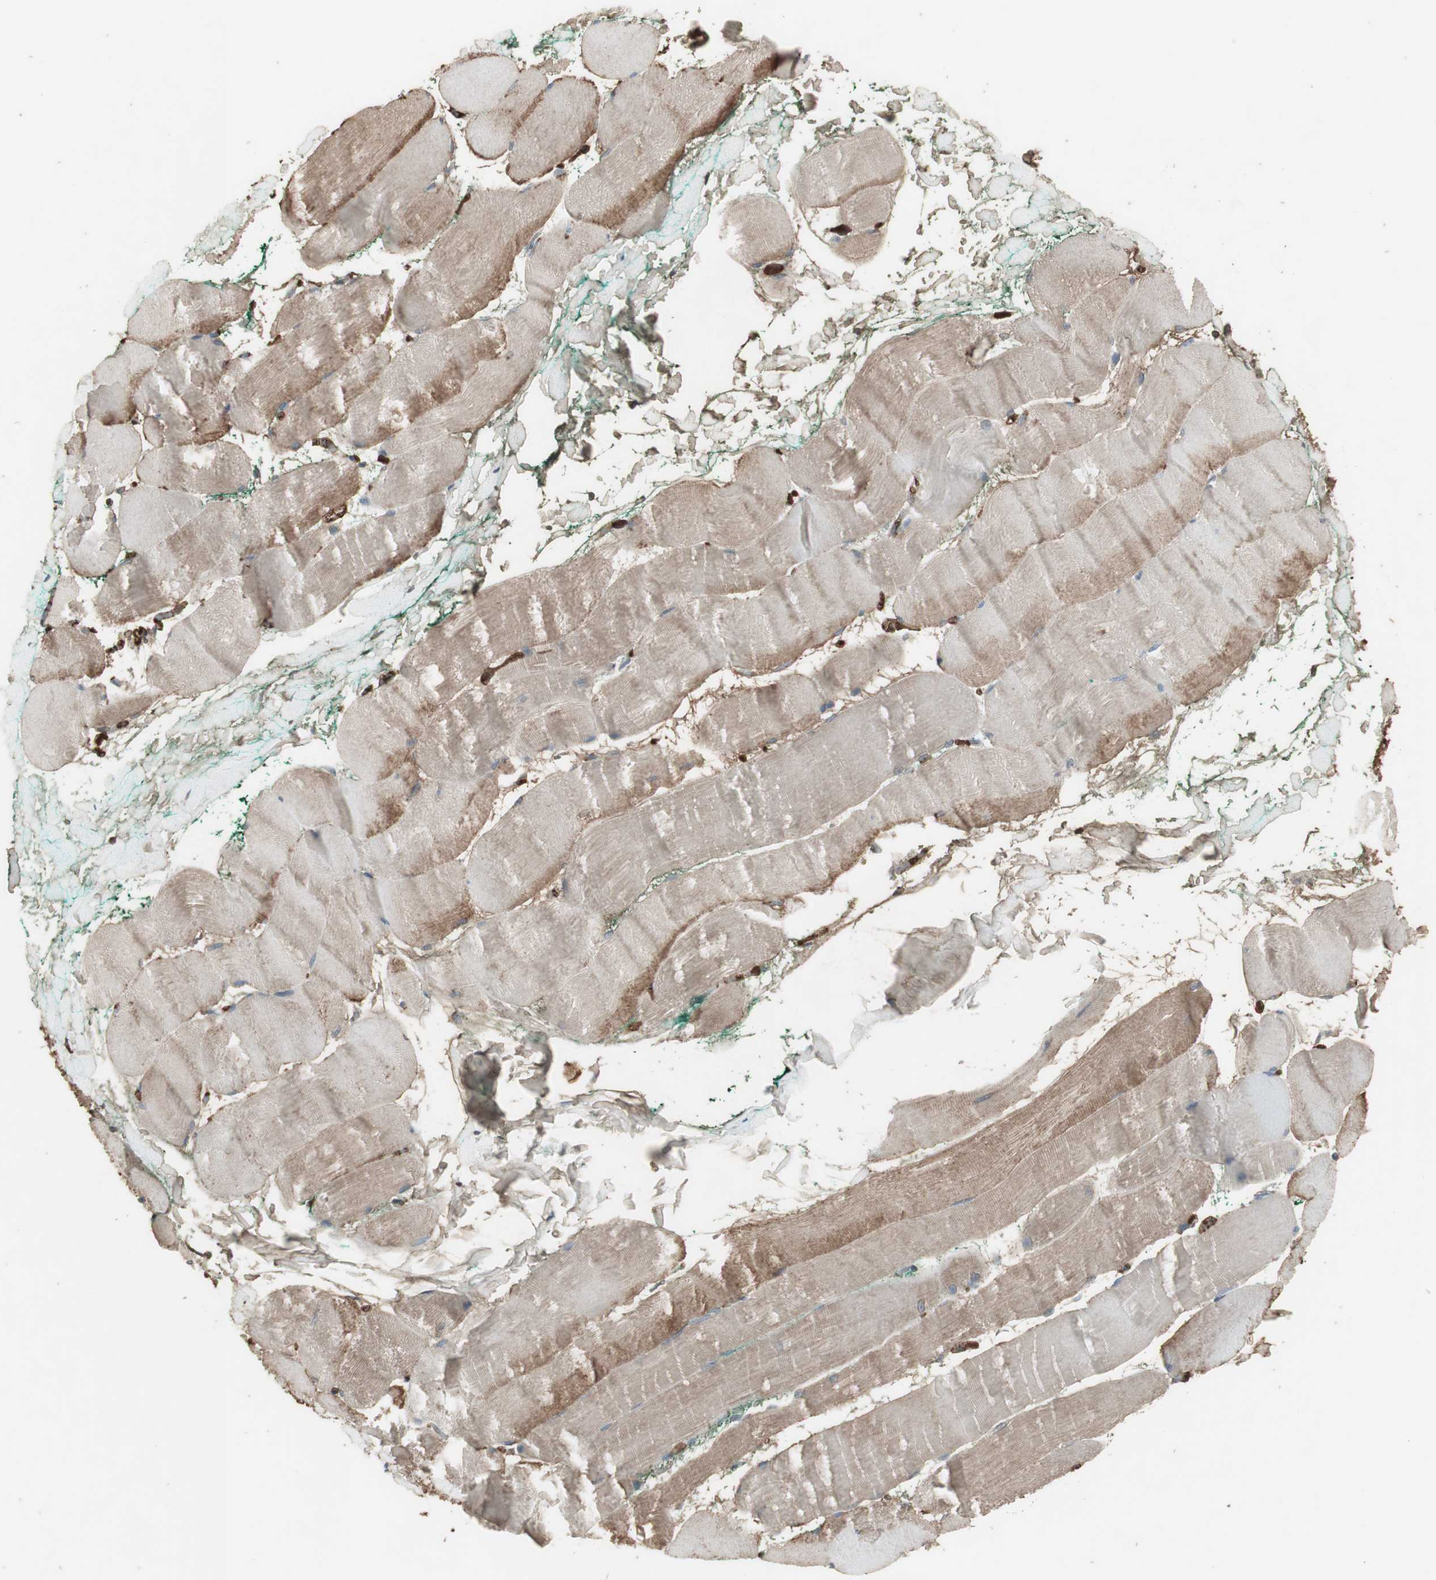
{"staining": {"intensity": "moderate", "quantity": ">75%", "location": "cytoplasmic/membranous"}, "tissue": "skeletal muscle", "cell_type": "Myocytes", "image_type": "normal", "snomed": [{"axis": "morphology", "description": "Normal tissue, NOS"}, {"axis": "morphology", "description": "Squamous cell carcinoma, NOS"}, {"axis": "topography", "description": "Skeletal muscle"}], "caption": "High-magnification brightfield microscopy of benign skeletal muscle stained with DAB (brown) and counterstained with hematoxylin (blue). myocytes exhibit moderate cytoplasmic/membranous positivity is present in about>75% of cells.", "gene": "MMP14", "patient": {"sex": "male", "age": 51}}